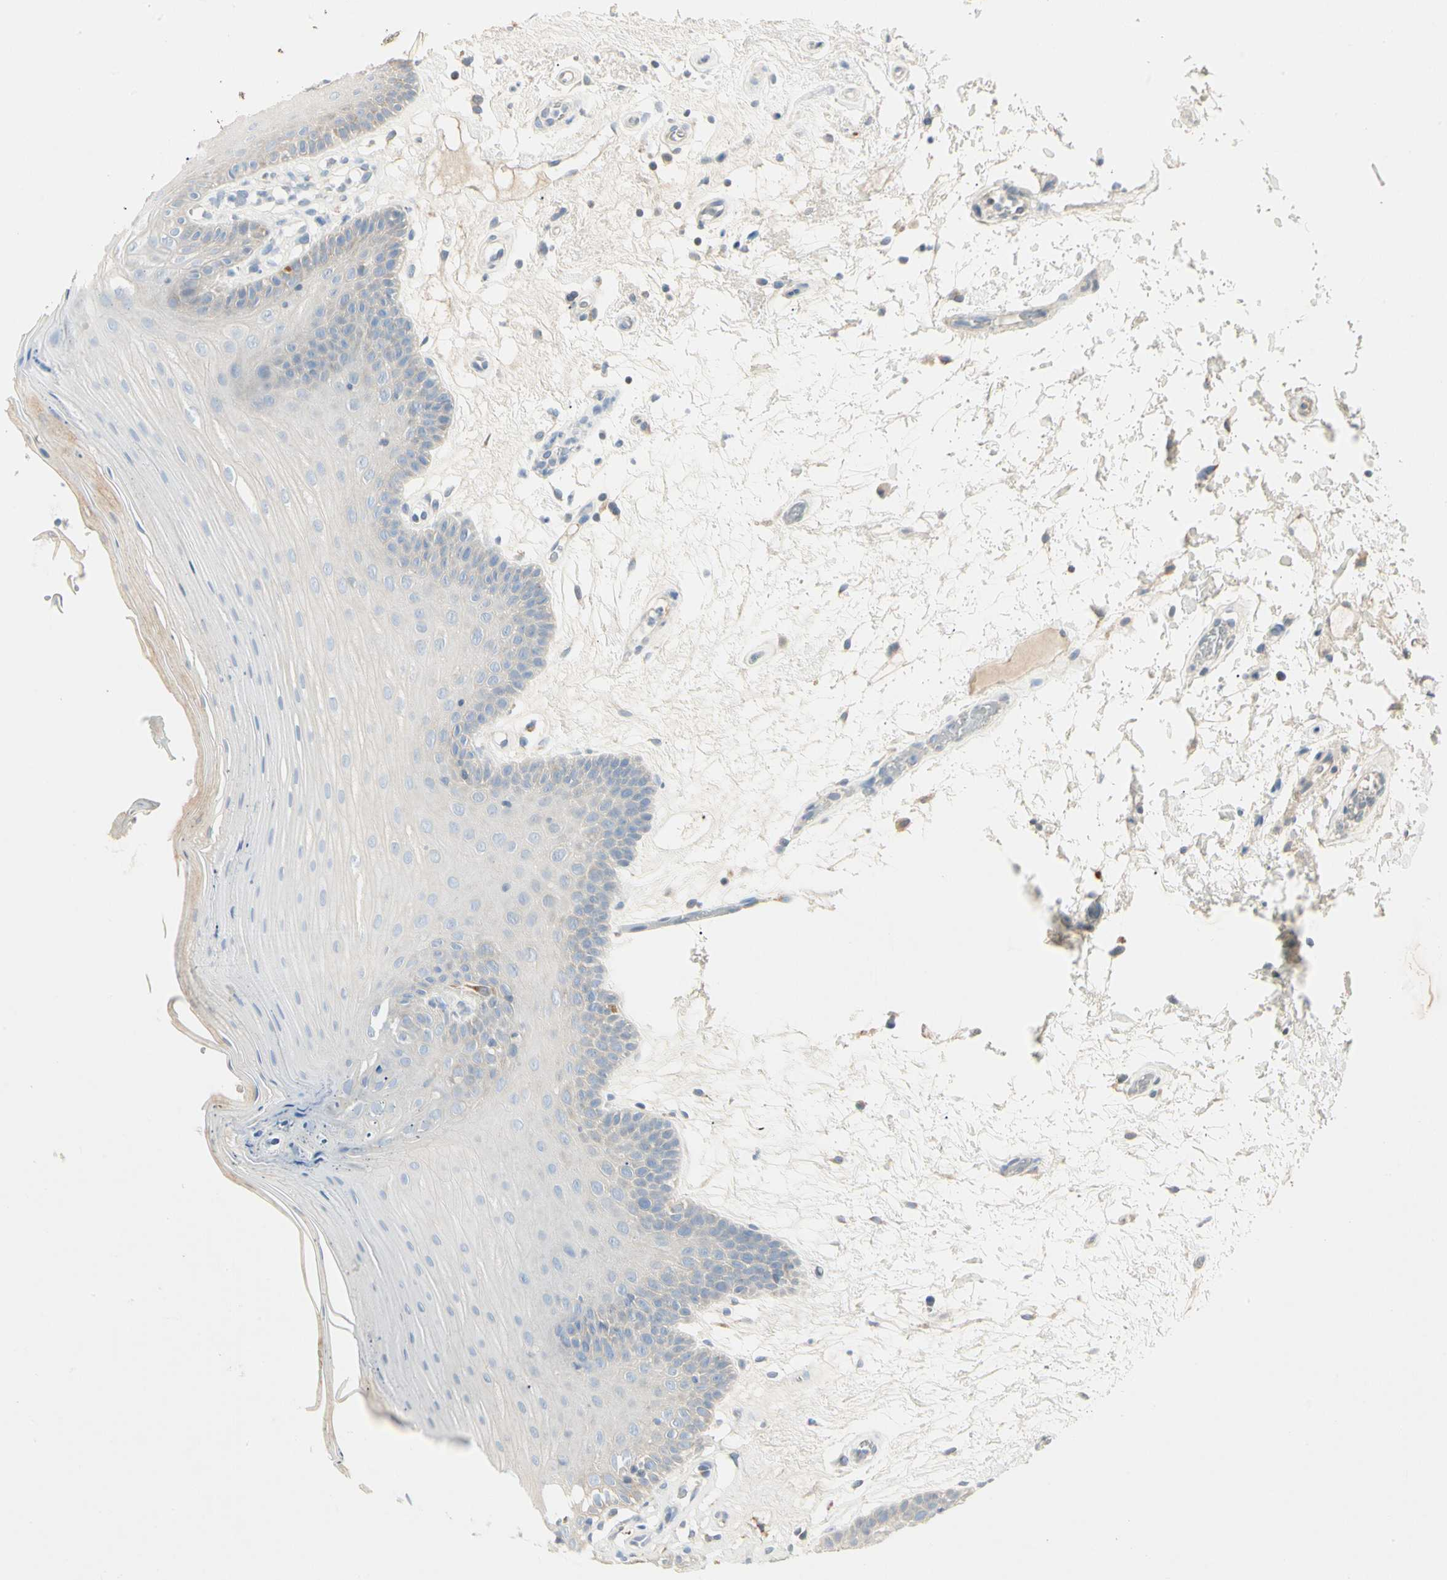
{"staining": {"intensity": "negative", "quantity": "none", "location": "none"}, "tissue": "oral mucosa", "cell_type": "Squamous epithelial cells", "image_type": "normal", "snomed": [{"axis": "morphology", "description": "Normal tissue, NOS"}, {"axis": "morphology", "description": "Squamous cell carcinoma, NOS"}, {"axis": "topography", "description": "Skeletal muscle"}, {"axis": "topography", "description": "Oral tissue"}, {"axis": "topography", "description": "Head-Neck"}], "caption": "Squamous epithelial cells are negative for brown protein staining in normal oral mucosa. (DAB immunohistochemistry (IHC), high magnification).", "gene": "ALDH18A1", "patient": {"sex": "male", "age": 71}}